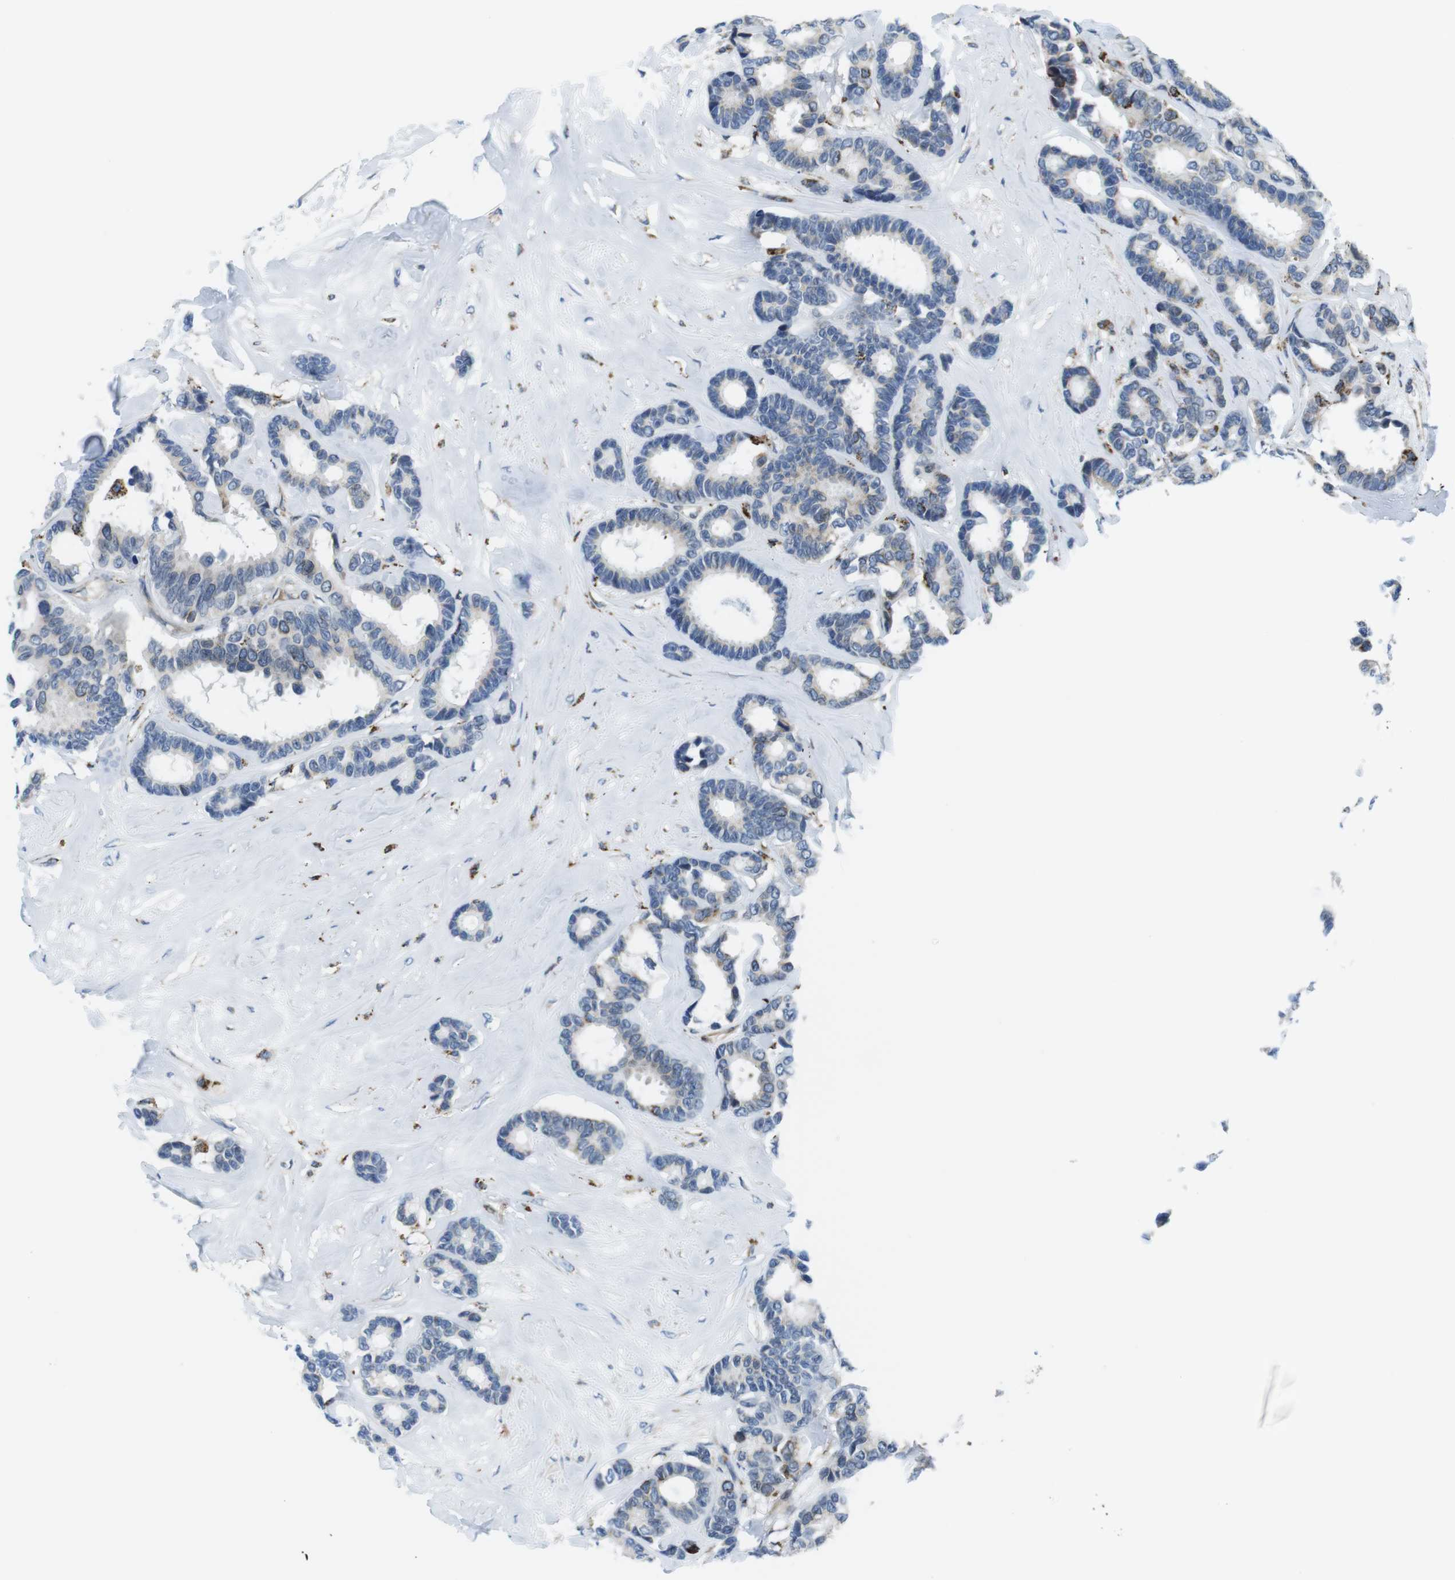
{"staining": {"intensity": "moderate", "quantity": "<25%", "location": "cytoplasmic/membranous"}, "tissue": "breast cancer", "cell_type": "Tumor cells", "image_type": "cancer", "snomed": [{"axis": "morphology", "description": "Duct carcinoma"}, {"axis": "topography", "description": "Breast"}], "caption": "Immunohistochemical staining of intraductal carcinoma (breast) shows low levels of moderate cytoplasmic/membranous expression in approximately <25% of tumor cells. The protein of interest is shown in brown color, while the nuclei are stained blue.", "gene": "KCNE3", "patient": {"sex": "female", "age": 87}}